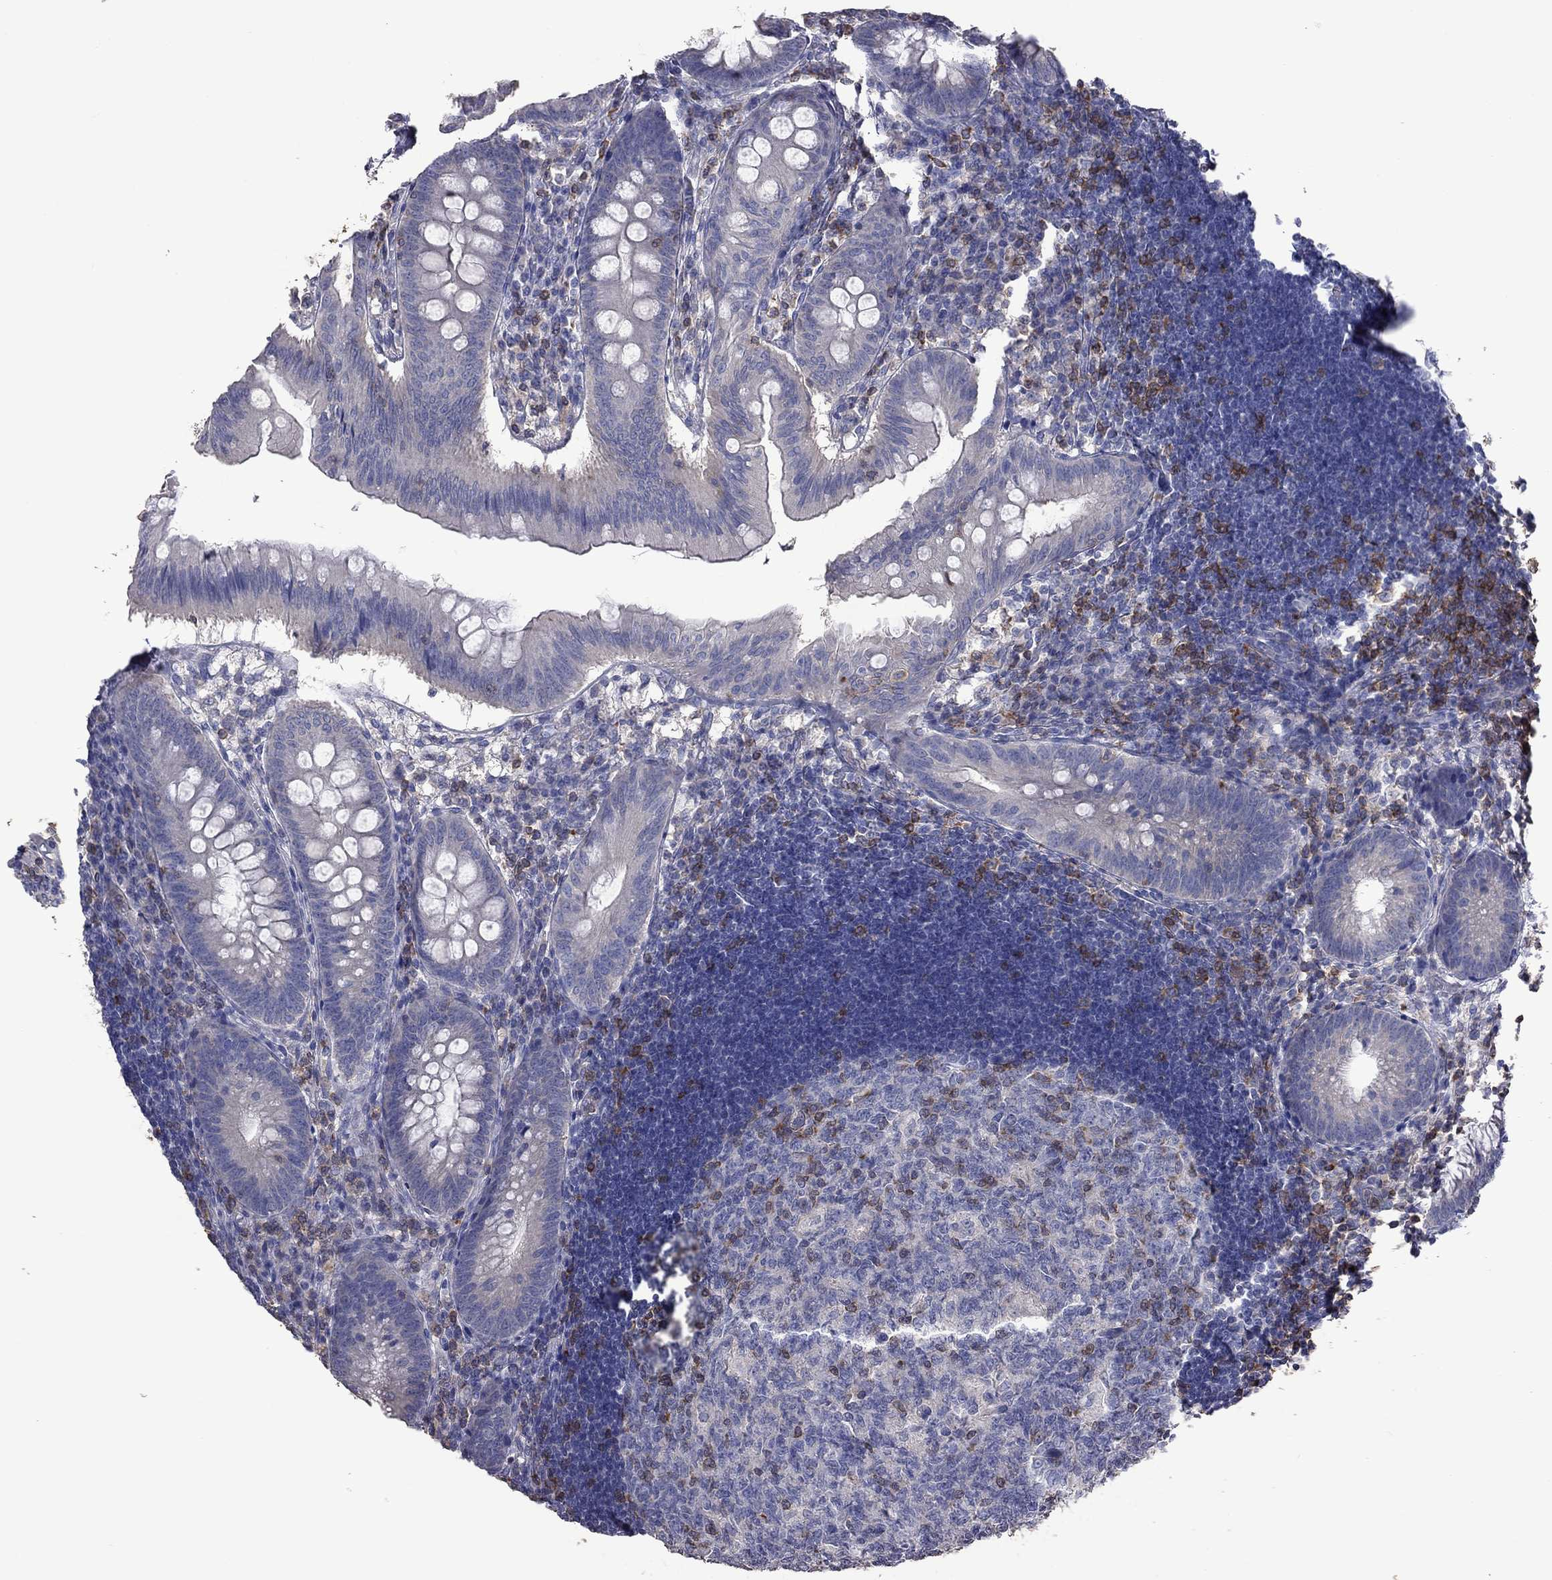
{"staining": {"intensity": "negative", "quantity": "none", "location": "none"}, "tissue": "appendix", "cell_type": "Glandular cells", "image_type": "normal", "snomed": [{"axis": "morphology", "description": "Normal tissue, NOS"}, {"axis": "morphology", "description": "Inflammation, NOS"}, {"axis": "topography", "description": "Appendix"}], "caption": "There is no significant staining in glandular cells of appendix. (DAB (3,3'-diaminobenzidine) IHC visualized using brightfield microscopy, high magnification).", "gene": "ENSG00000288520", "patient": {"sex": "male", "age": 16}}